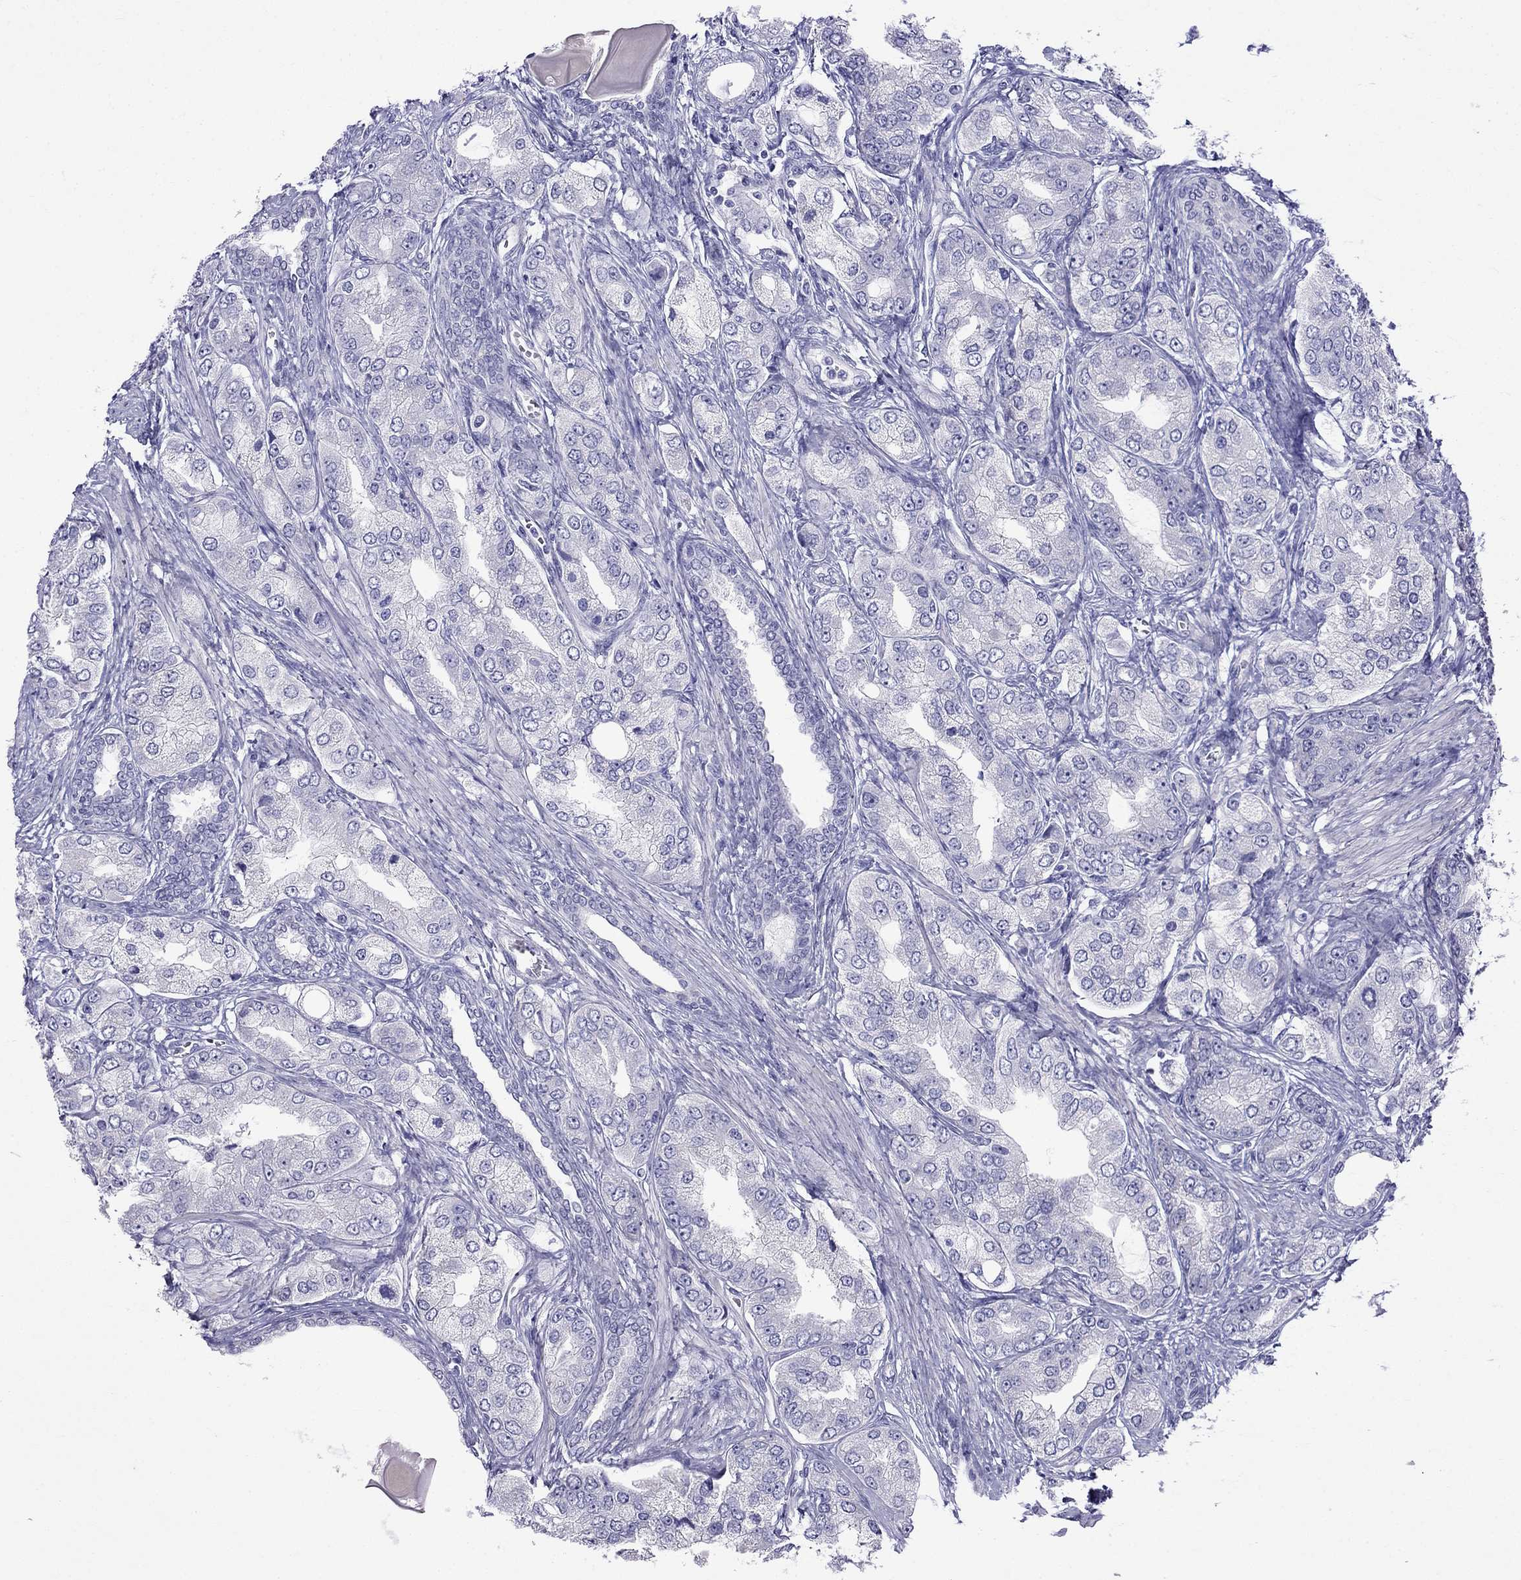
{"staining": {"intensity": "negative", "quantity": "none", "location": "none"}, "tissue": "prostate cancer", "cell_type": "Tumor cells", "image_type": "cancer", "snomed": [{"axis": "morphology", "description": "Adenocarcinoma, Low grade"}, {"axis": "topography", "description": "Prostate"}], "caption": "The IHC image has no significant positivity in tumor cells of prostate cancer (adenocarcinoma (low-grade)) tissue.", "gene": "PATE1", "patient": {"sex": "male", "age": 69}}